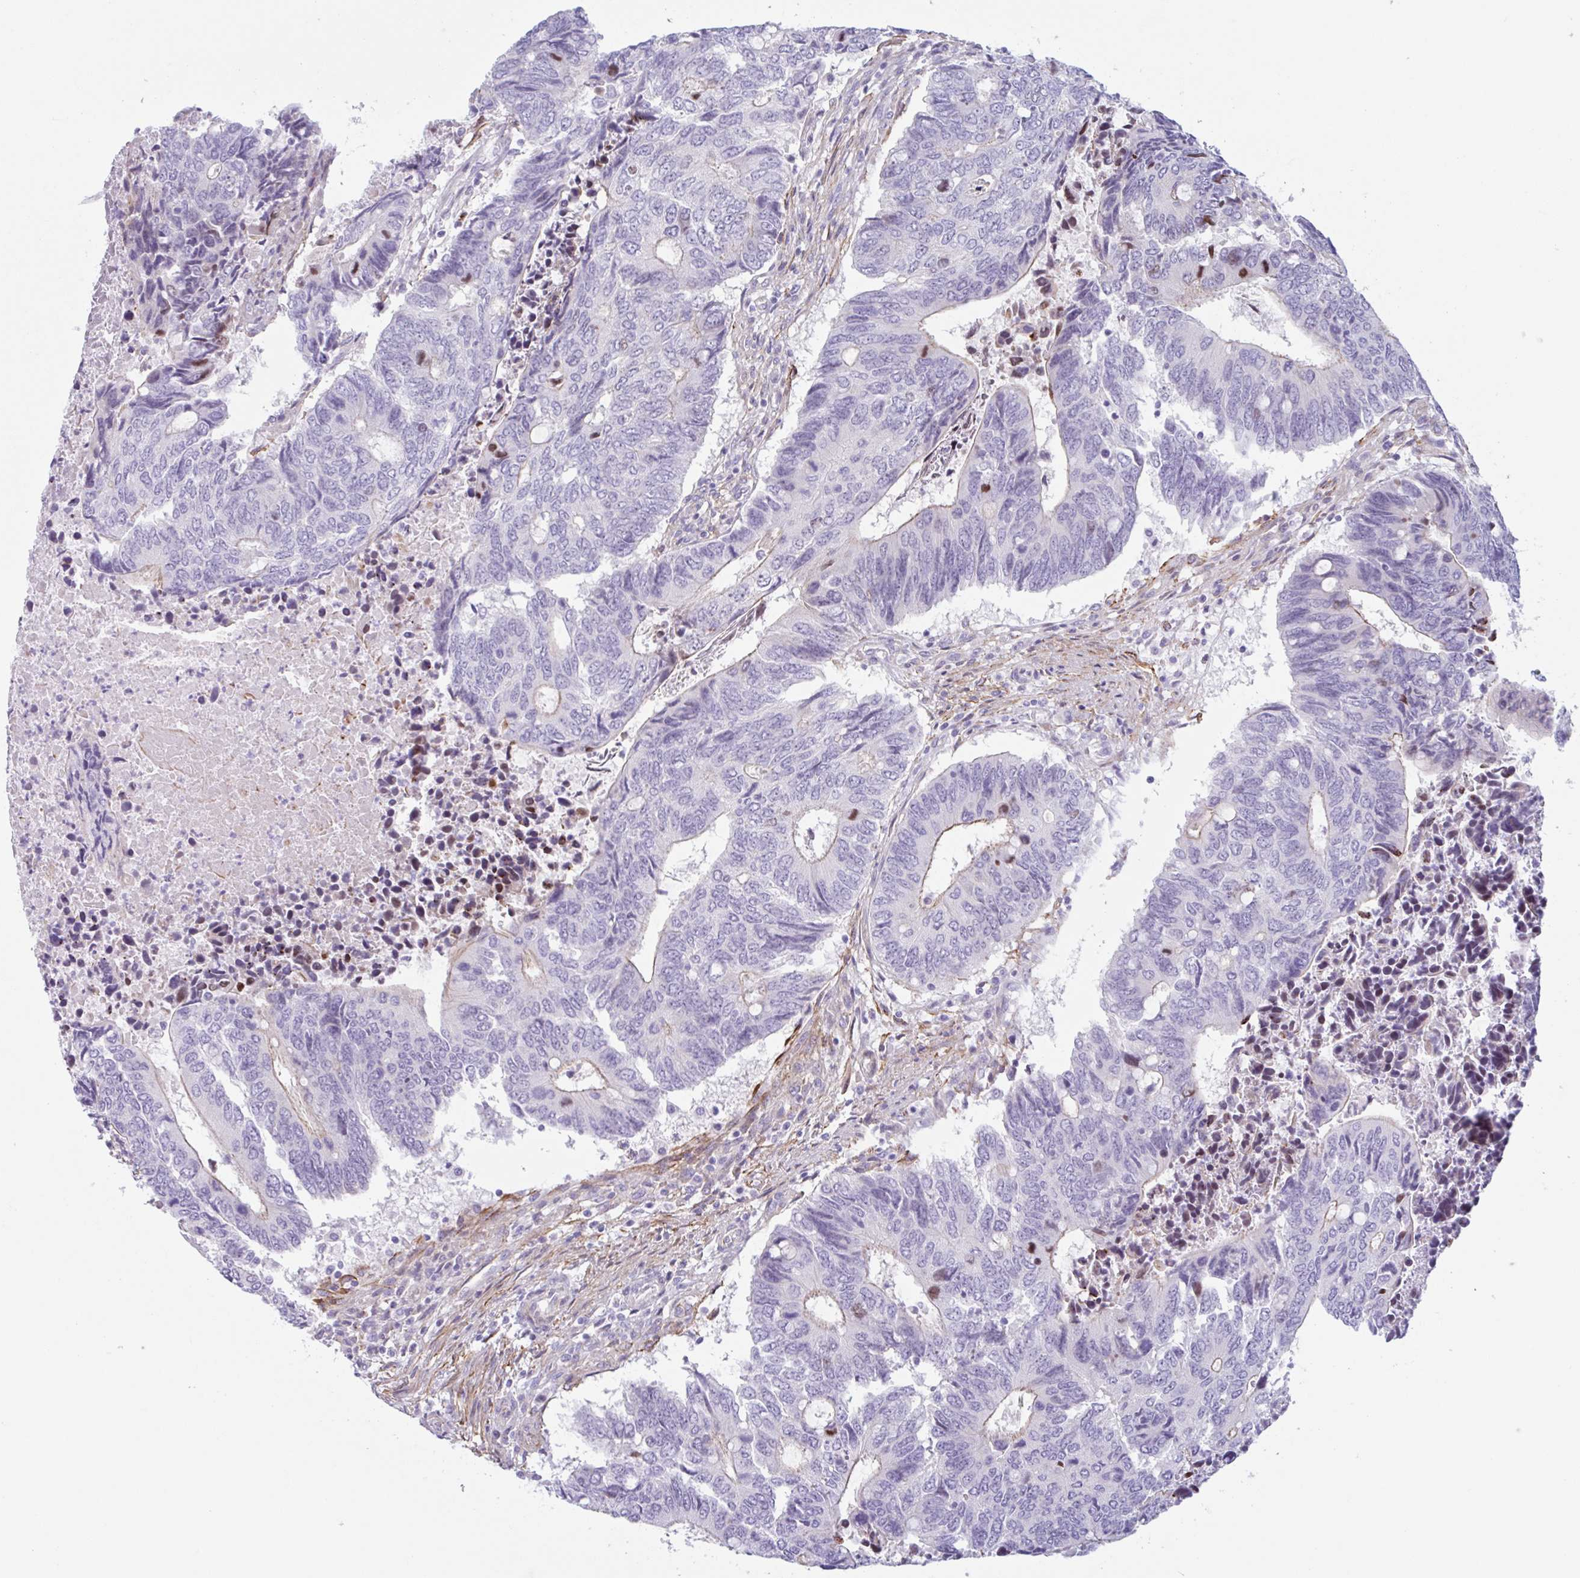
{"staining": {"intensity": "moderate", "quantity": "<25%", "location": "cytoplasmic/membranous"}, "tissue": "colorectal cancer", "cell_type": "Tumor cells", "image_type": "cancer", "snomed": [{"axis": "morphology", "description": "Adenocarcinoma, NOS"}, {"axis": "topography", "description": "Colon"}], "caption": "Immunohistochemistry histopathology image of neoplastic tissue: human colorectal cancer (adenocarcinoma) stained using immunohistochemistry displays low levels of moderate protein expression localized specifically in the cytoplasmic/membranous of tumor cells, appearing as a cytoplasmic/membranous brown color.", "gene": "MYH10", "patient": {"sex": "male", "age": 87}}